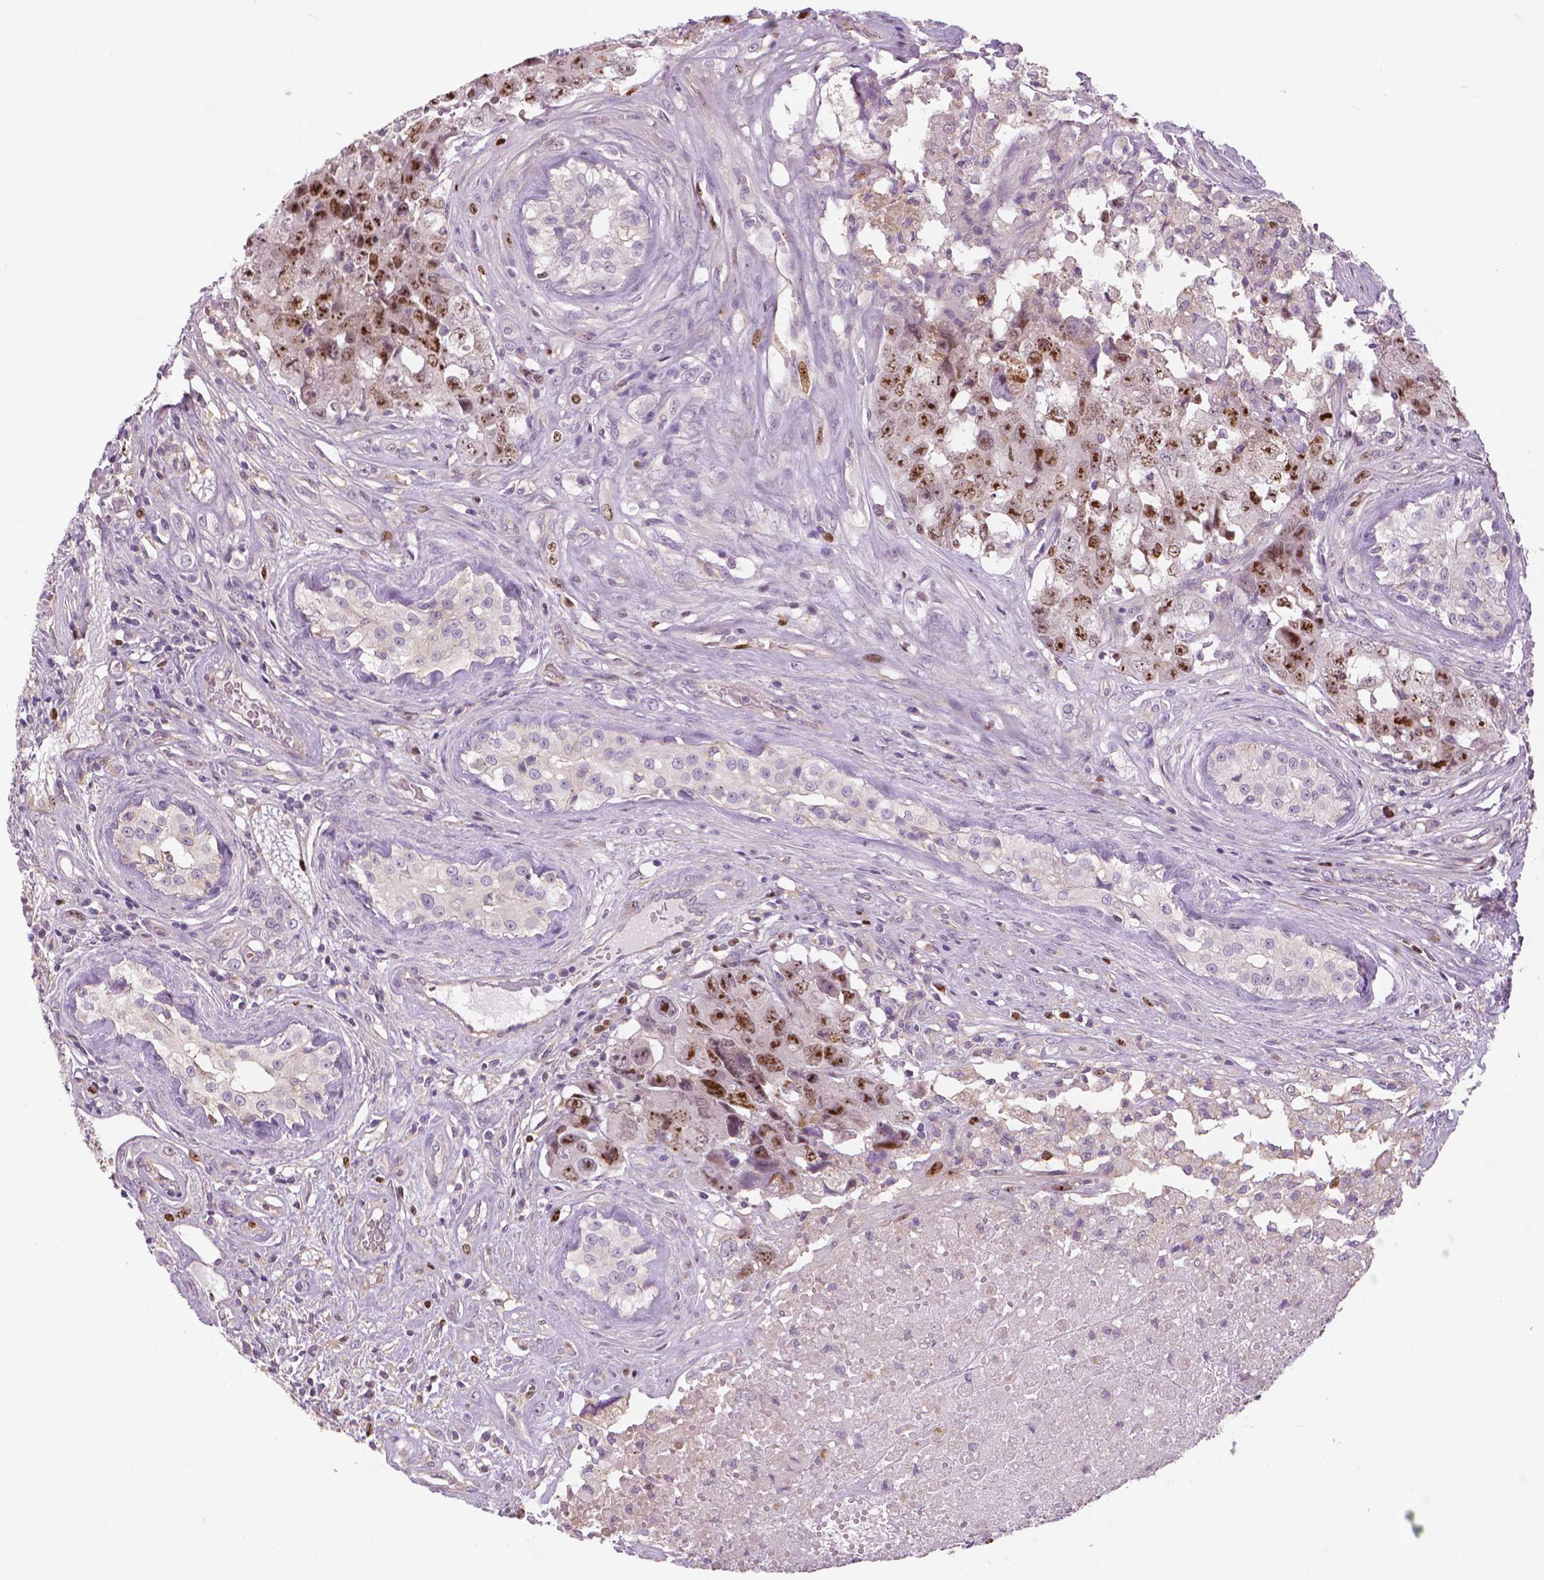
{"staining": {"intensity": "strong", "quantity": ">75%", "location": "nuclear"}, "tissue": "testis cancer", "cell_type": "Tumor cells", "image_type": "cancer", "snomed": [{"axis": "morphology", "description": "Carcinoma, Embryonal, NOS"}, {"axis": "topography", "description": "Testis"}], "caption": "IHC (DAB) staining of human embryonal carcinoma (testis) exhibits strong nuclear protein positivity in approximately >75% of tumor cells. (DAB IHC with brightfield microscopy, high magnification).", "gene": "MKI67", "patient": {"sex": "male", "age": 24}}